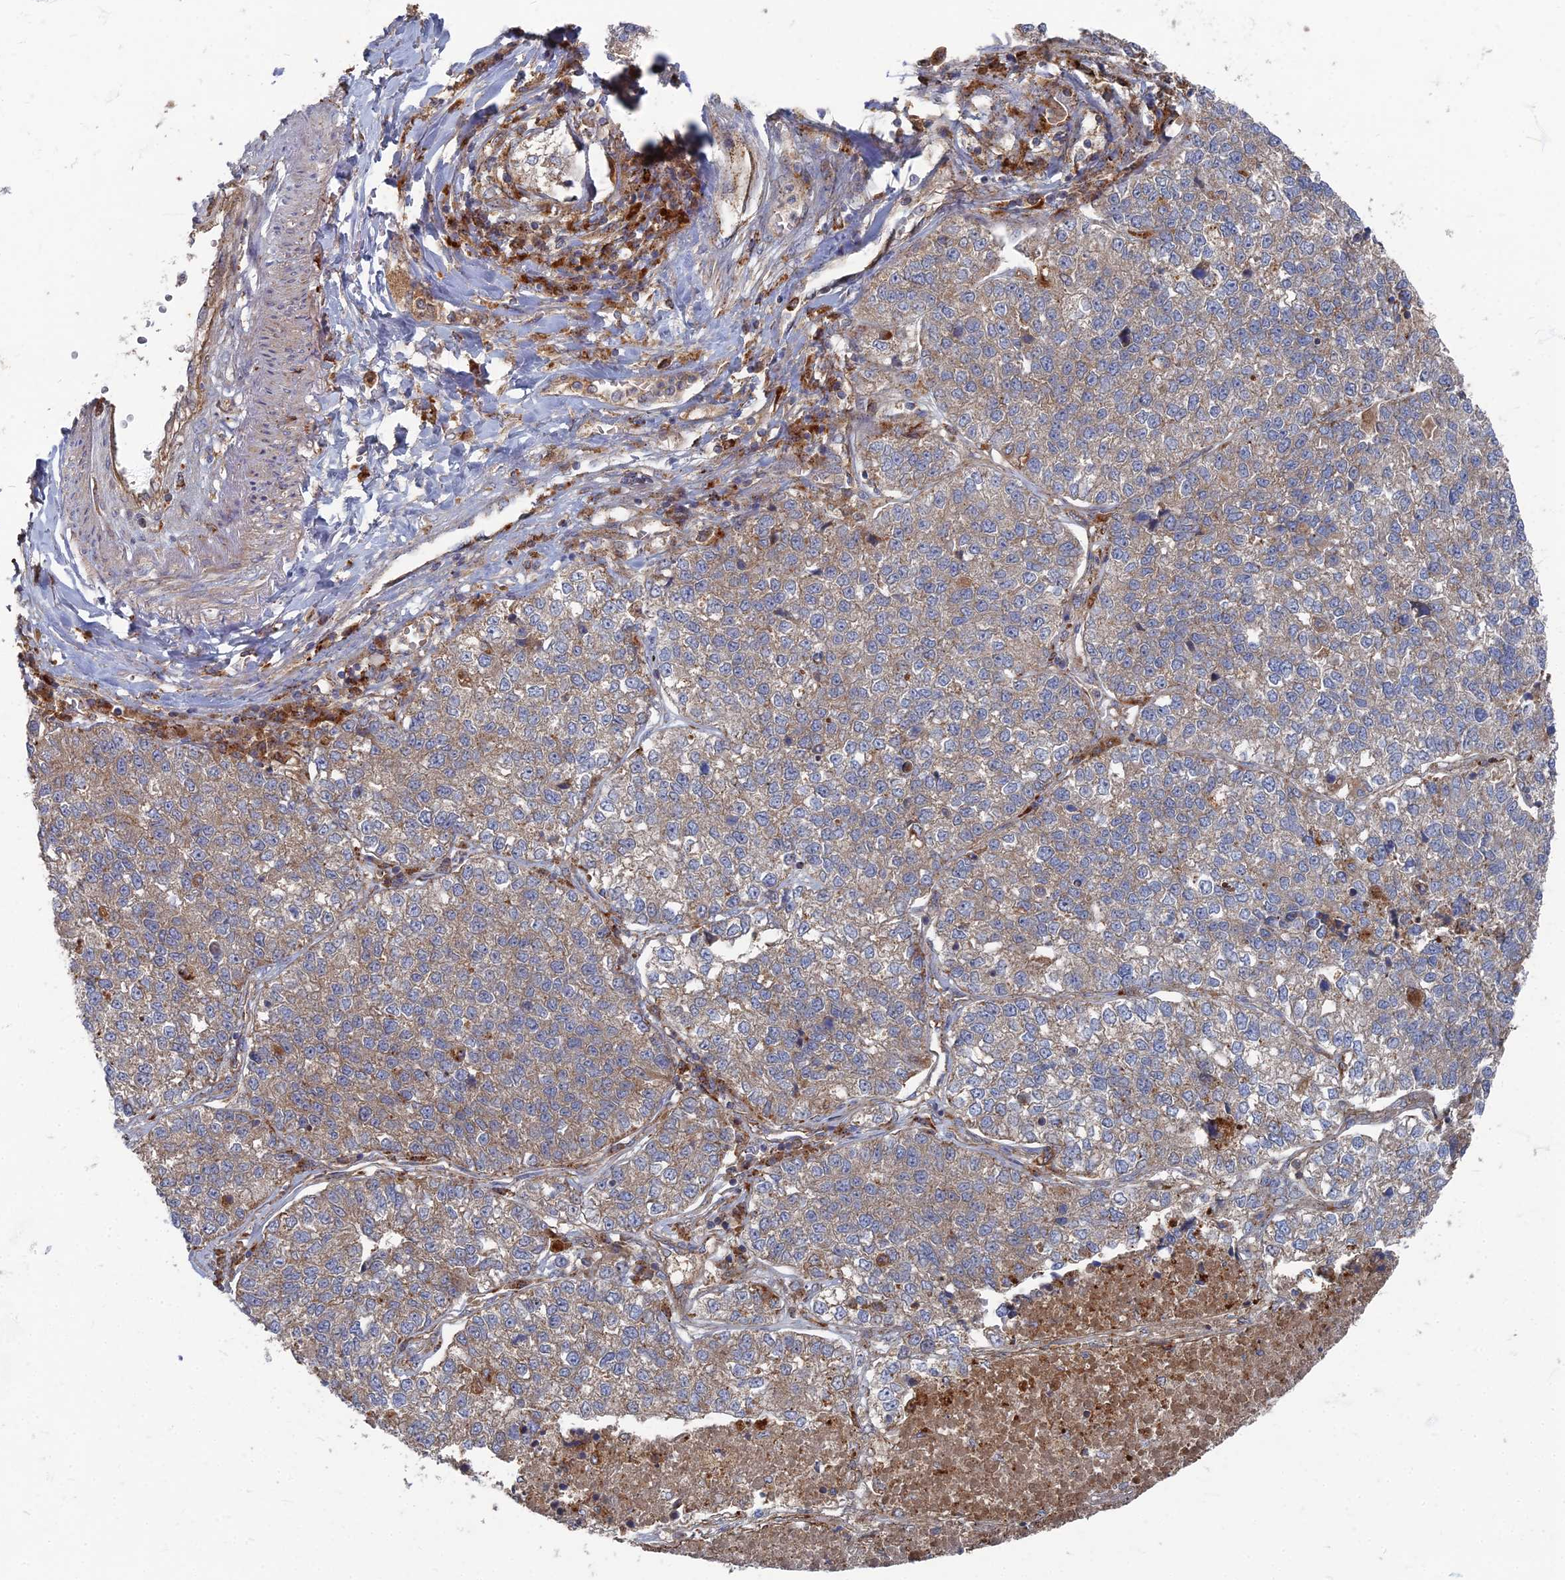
{"staining": {"intensity": "weak", "quantity": ">75%", "location": "cytoplasmic/membranous"}, "tissue": "lung cancer", "cell_type": "Tumor cells", "image_type": "cancer", "snomed": [{"axis": "morphology", "description": "Adenocarcinoma, NOS"}, {"axis": "topography", "description": "Lung"}], "caption": "Immunohistochemical staining of human adenocarcinoma (lung) exhibits low levels of weak cytoplasmic/membranous positivity in about >75% of tumor cells.", "gene": "PPCDC", "patient": {"sex": "male", "age": 49}}